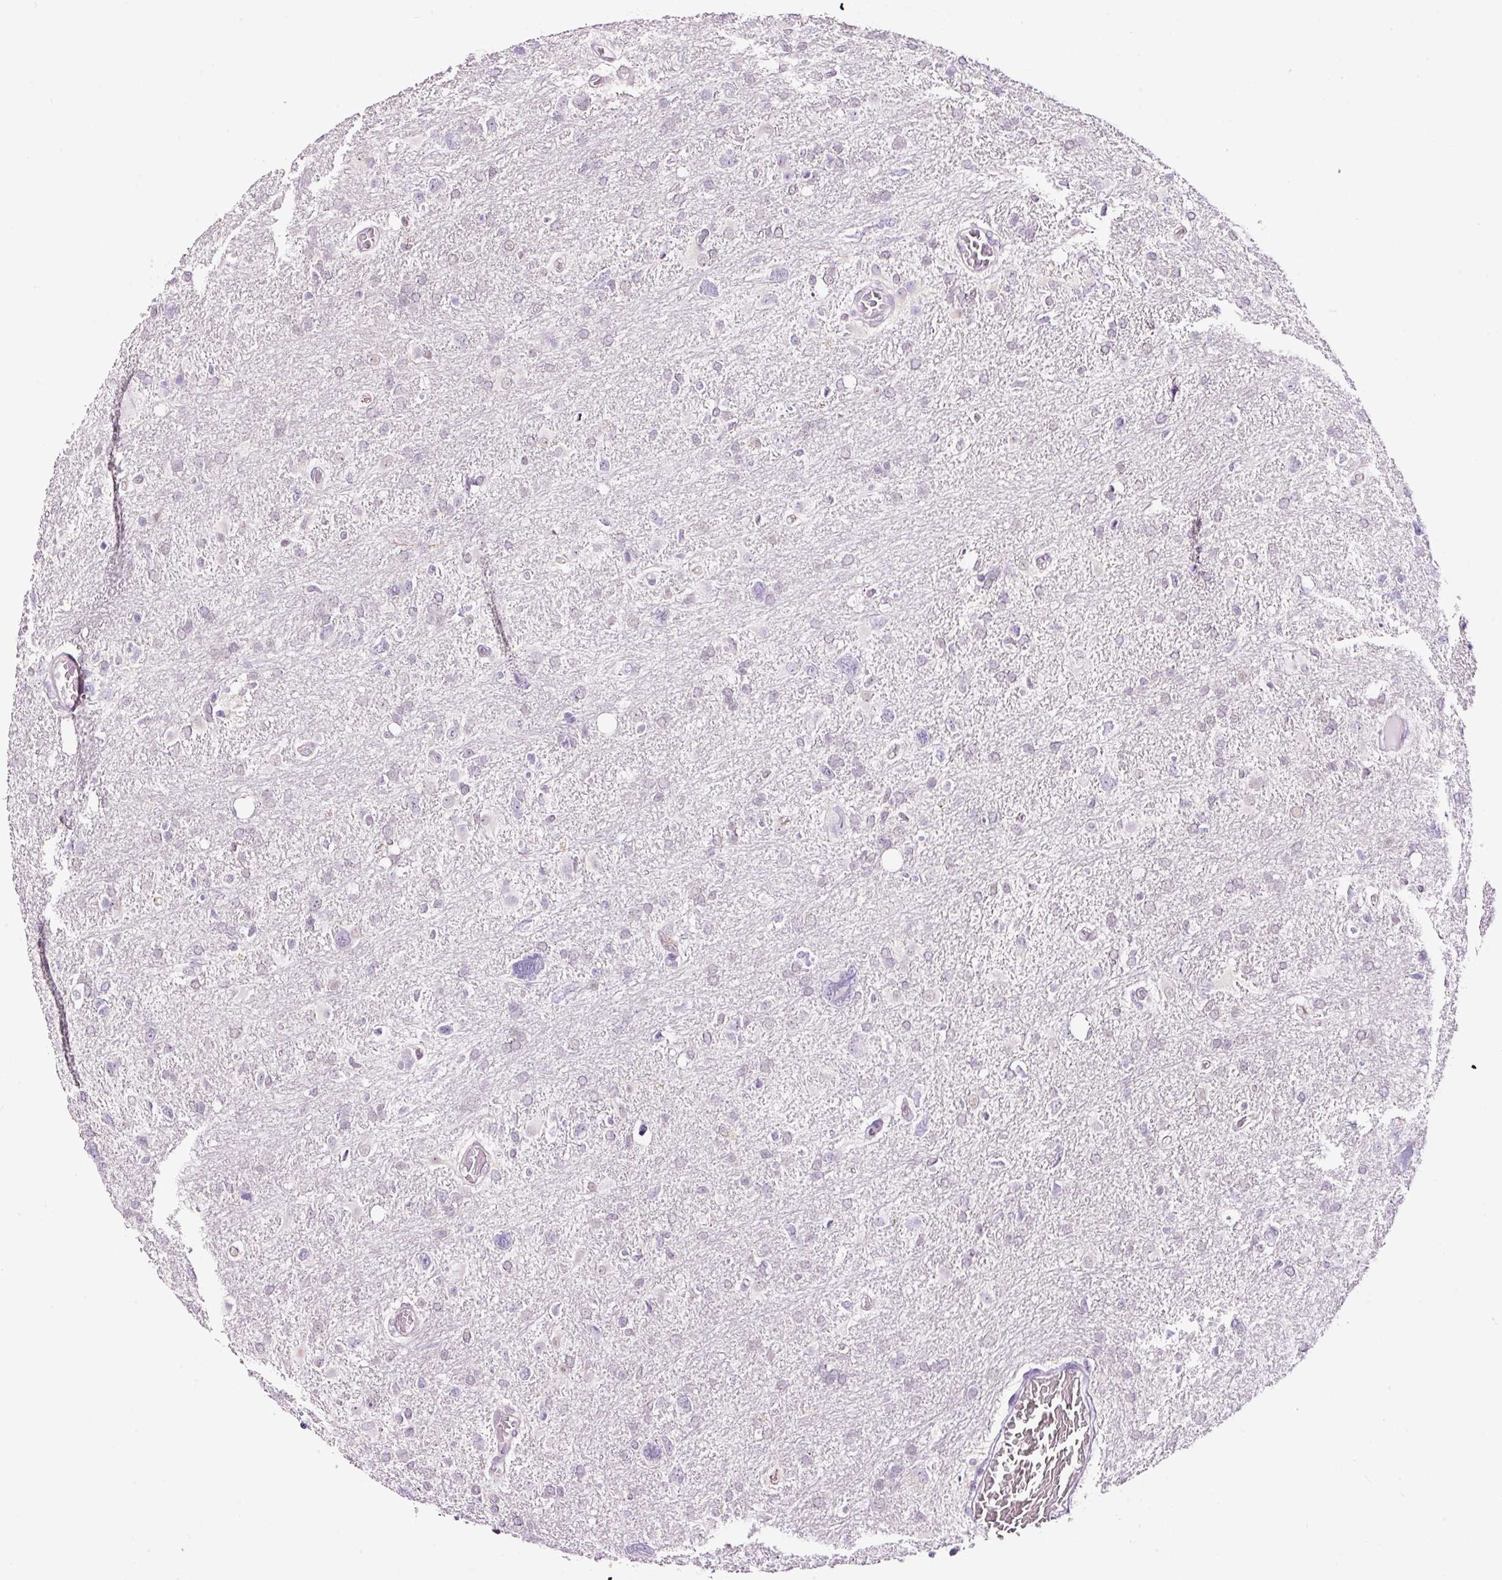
{"staining": {"intensity": "negative", "quantity": "none", "location": "none"}, "tissue": "glioma", "cell_type": "Tumor cells", "image_type": "cancer", "snomed": [{"axis": "morphology", "description": "Glioma, malignant, High grade"}, {"axis": "topography", "description": "Brain"}], "caption": "Immunohistochemistry (IHC) micrograph of neoplastic tissue: glioma stained with DAB exhibits no significant protein staining in tumor cells. The staining is performed using DAB brown chromogen with nuclei counter-stained in using hematoxylin.", "gene": "RTF2", "patient": {"sex": "male", "age": 61}}